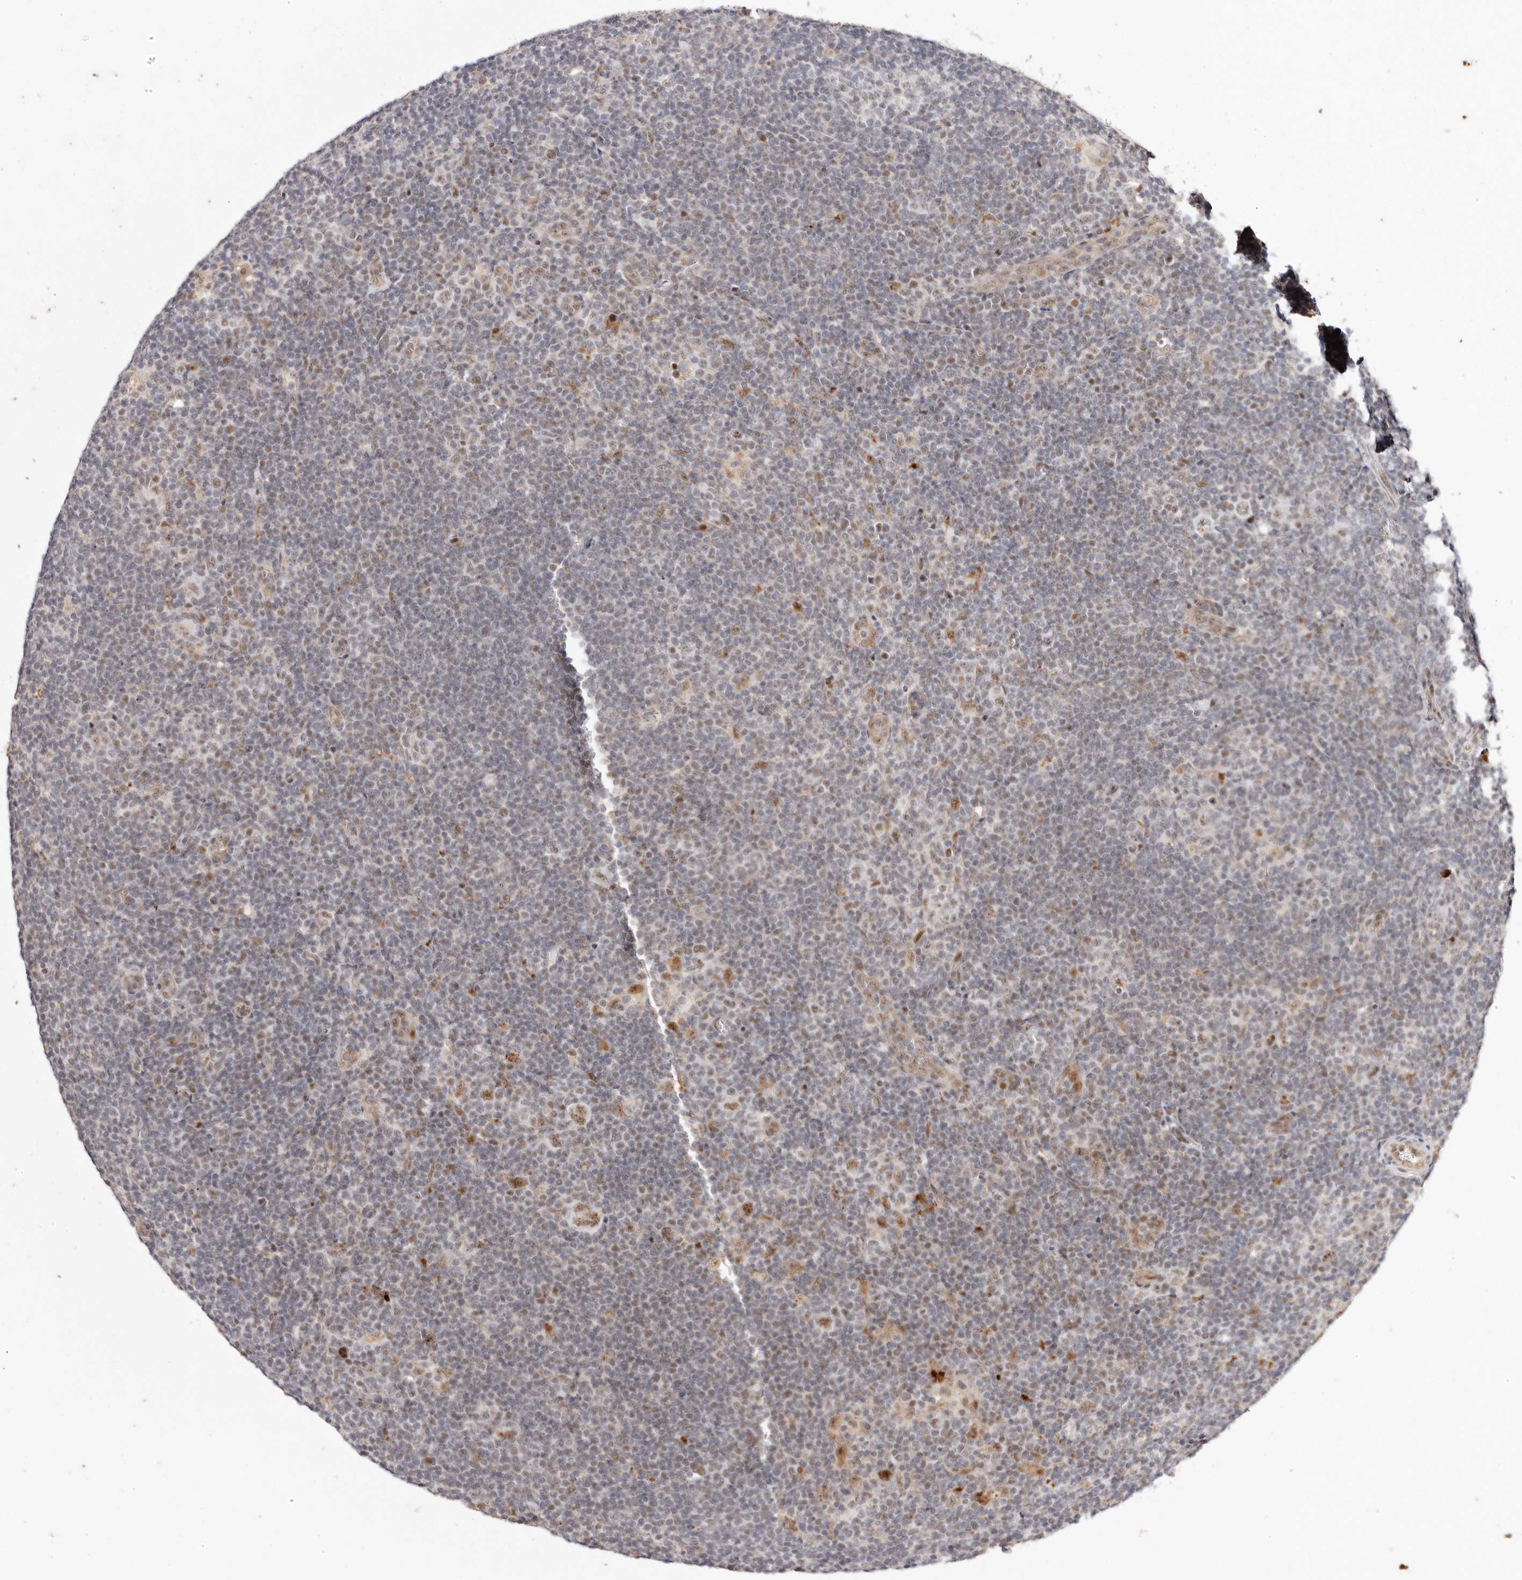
{"staining": {"intensity": "moderate", "quantity": ">75%", "location": "nuclear"}, "tissue": "lymphoma", "cell_type": "Tumor cells", "image_type": "cancer", "snomed": [{"axis": "morphology", "description": "Hodgkin's disease, NOS"}, {"axis": "topography", "description": "Lymph node"}], "caption": "Lymphoma stained for a protein (brown) reveals moderate nuclear positive positivity in approximately >75% of tumor cells.", "gene": "WRN", "patient": {"sex": "female", "age": 57}}